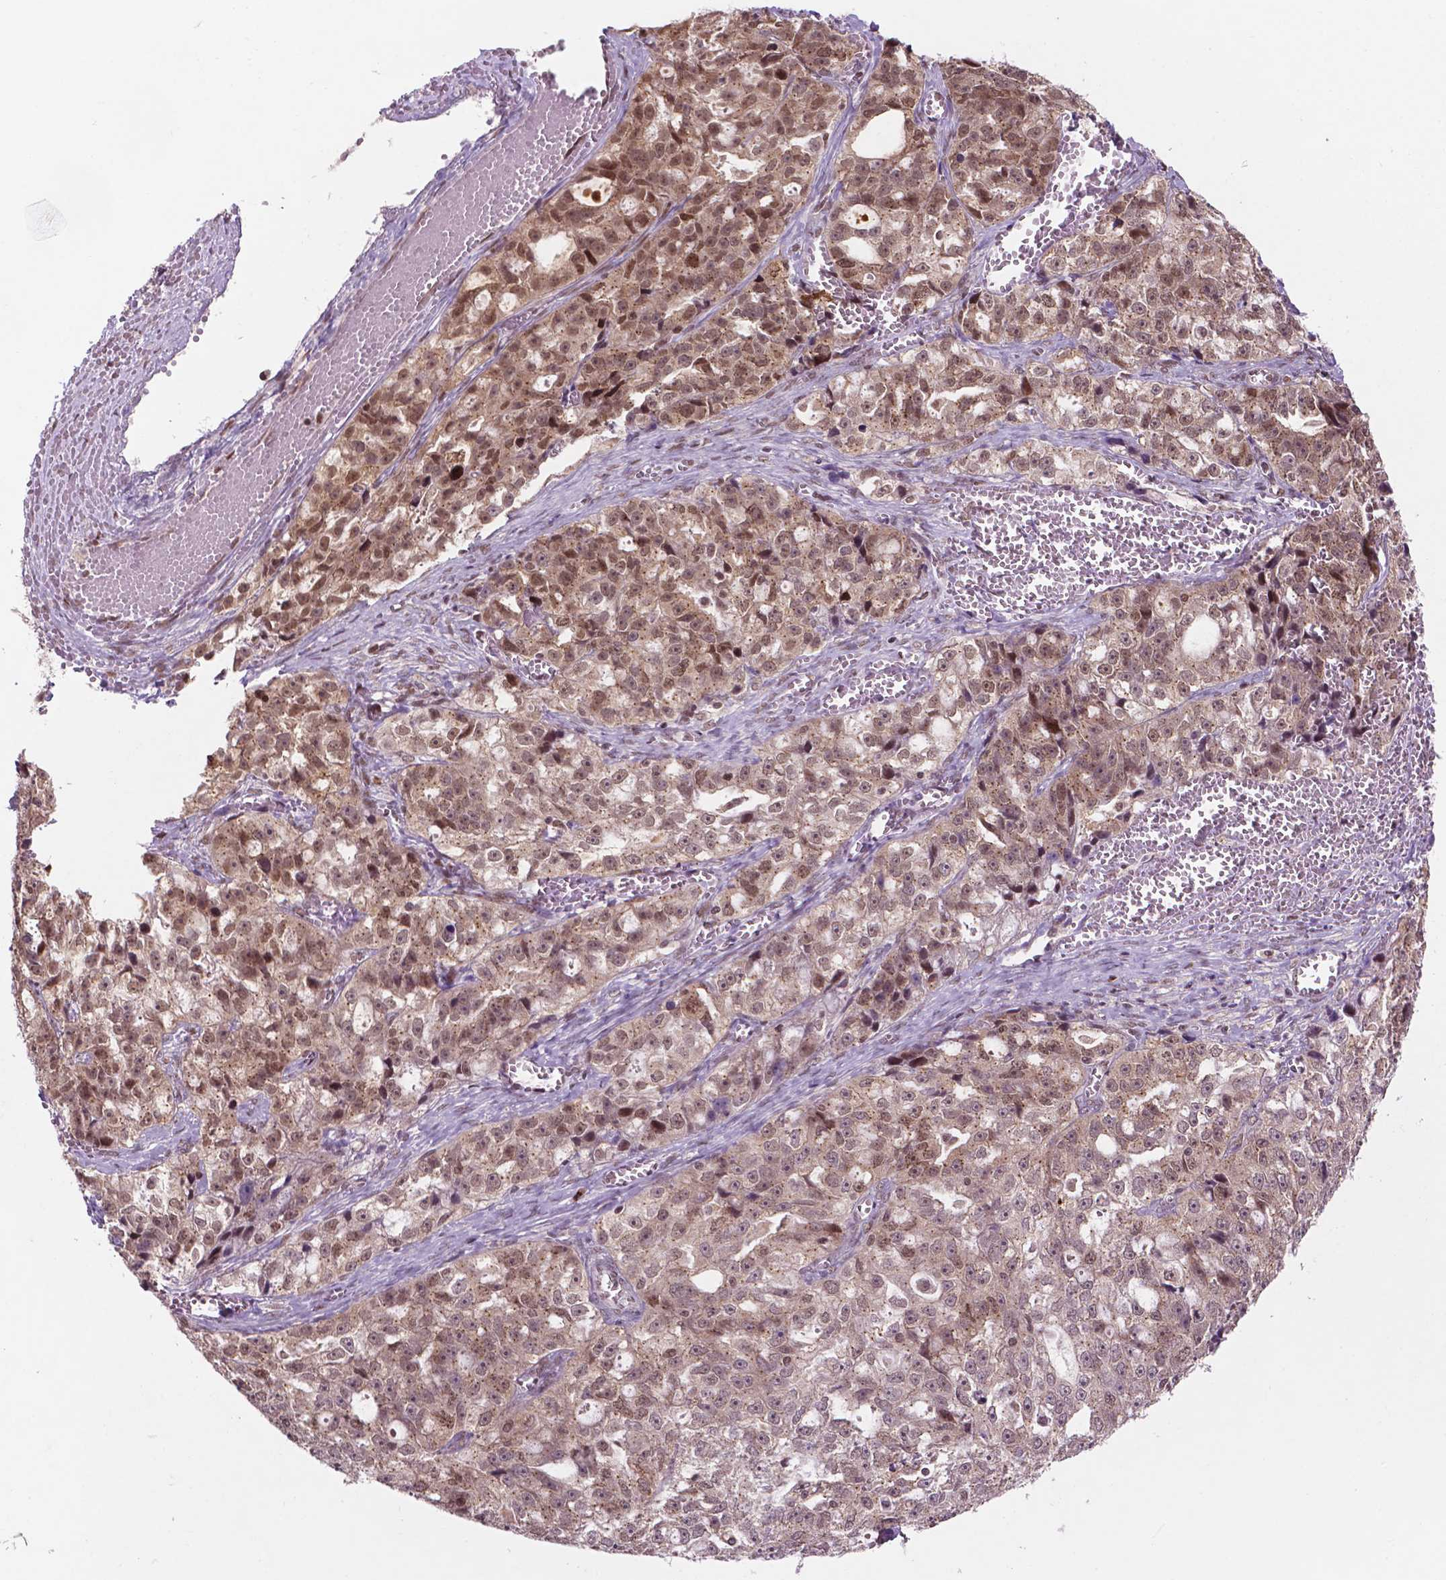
{"staining": {"intensity": "moderate", "quantity": ">75%", "location": "cytoplasmic/membranous,nuclear"}, "tissue": "ovarian cancer", "cell_type": "Tumor cells", "image_type": "cancer", "snomed": [{"axis": "morphology", "description": "Cystadenocarcinoma, serous, NOS"}, {"axis": "topography", "description": "Ovary"}], "caption": "Ovarian cancer (serous cystadenocarcinoma) stained for a protein reveals moderate cytoplasmic/membranous and nuclear positivity in tumor cells.", "gene": "PER2", "patient": {"sex": "female", "age": 51}}